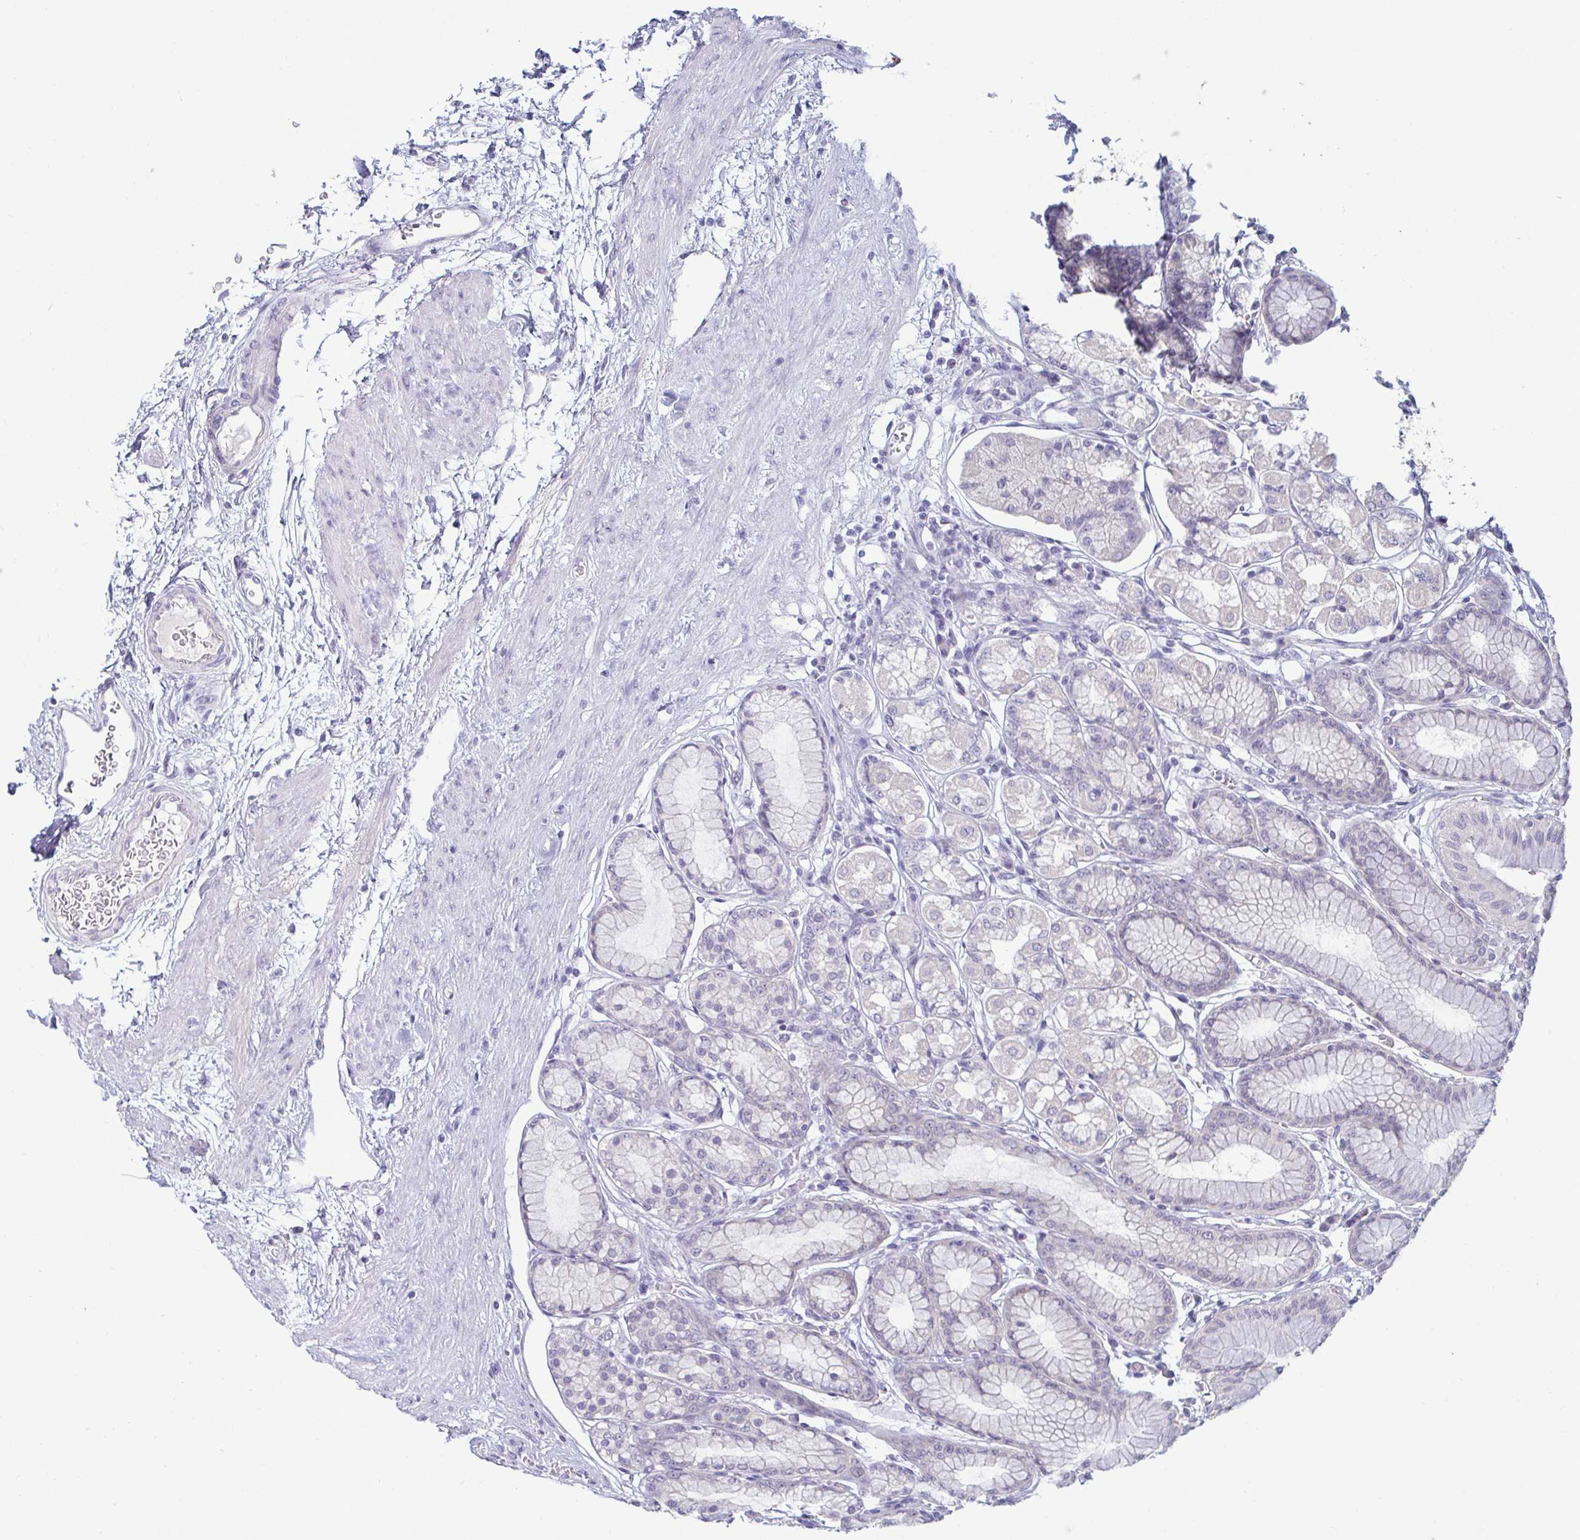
{"staining": {"intensity": "negative", "quantity": "none", "location": "none"}, "tissue": "stomach", "cell_type": "Glandular cells", "image_type": "normal", "snomed": [{"axis": "morphology", "description": "Normal tissue, NOS"}, {"axis": "topography", "description": "Stomach"}, {"axis": "topography", "description": "Stomach, lower"}], "caption": "This photomicrograph is of unremarkable stomach stained with immunohistochemistry (IHC) to label a protein in brown with the nuclei are counter-stained blue. There is no expression in glandular cells.", "gene": "GSTM1", "patient": {"sex": "male", "age": 76}}